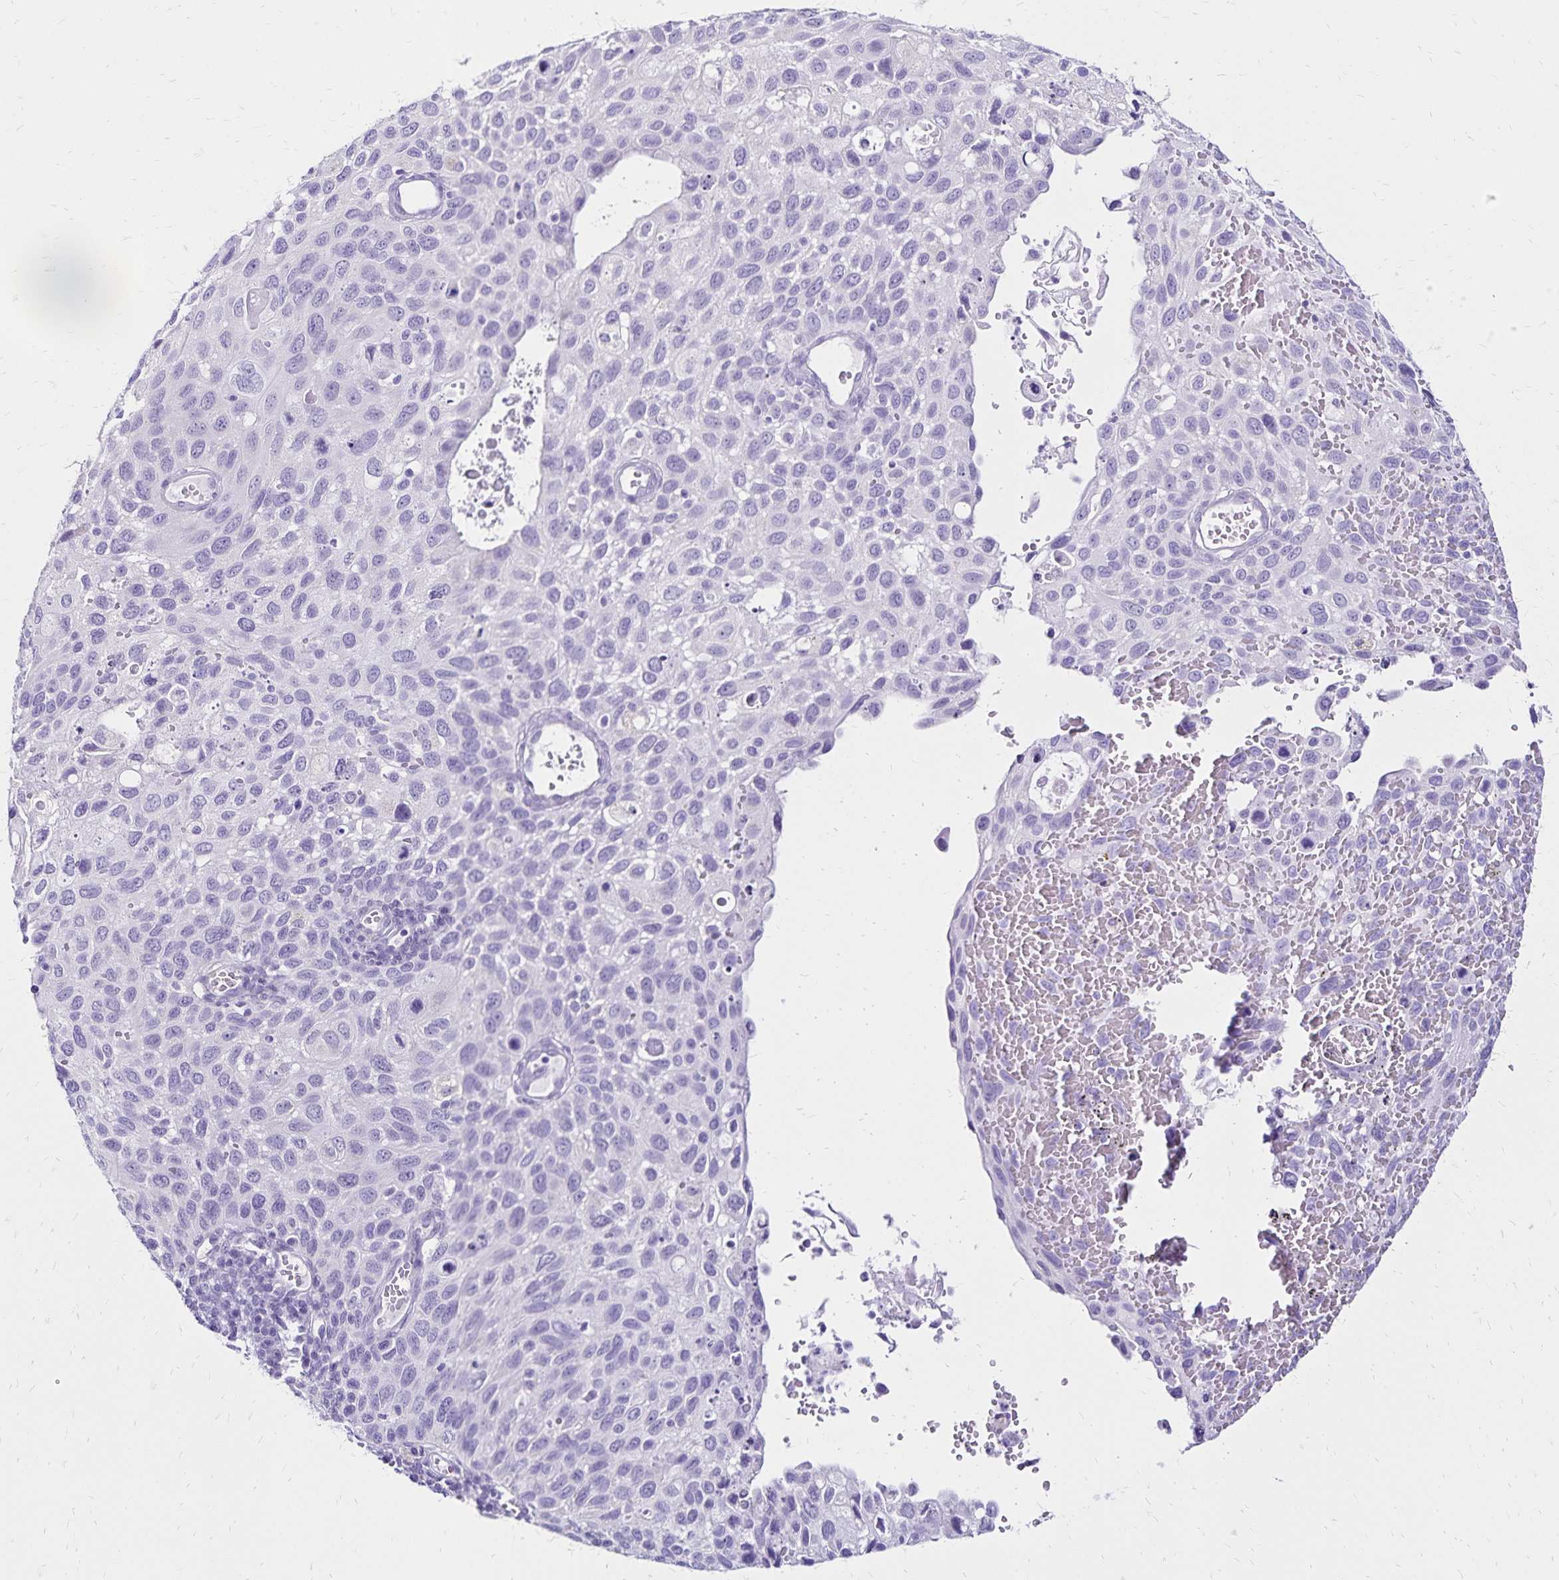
{"staining": {"intensity": "negative", "quantity": "none", "location": "none"}, "tissue": "cervical cancer", "cell_type": "Tumor cells", "image_type": "cancer", "snomed": [{"axis": "morphology", "description": "Squamous cell carcinoma, NOS"}, {"axis": "topography", "description": "Cervix"}], "caption": "An immunohistochemistry (IHC) image of squamous cell carcinoma (cervical) is shown. There is no staining in tumor cells of squamous cell carcinoma (cervical). Nuclei are stained in blue.", "gene": "LIN28B", "patient": {"sex": "female", "age": 70}}